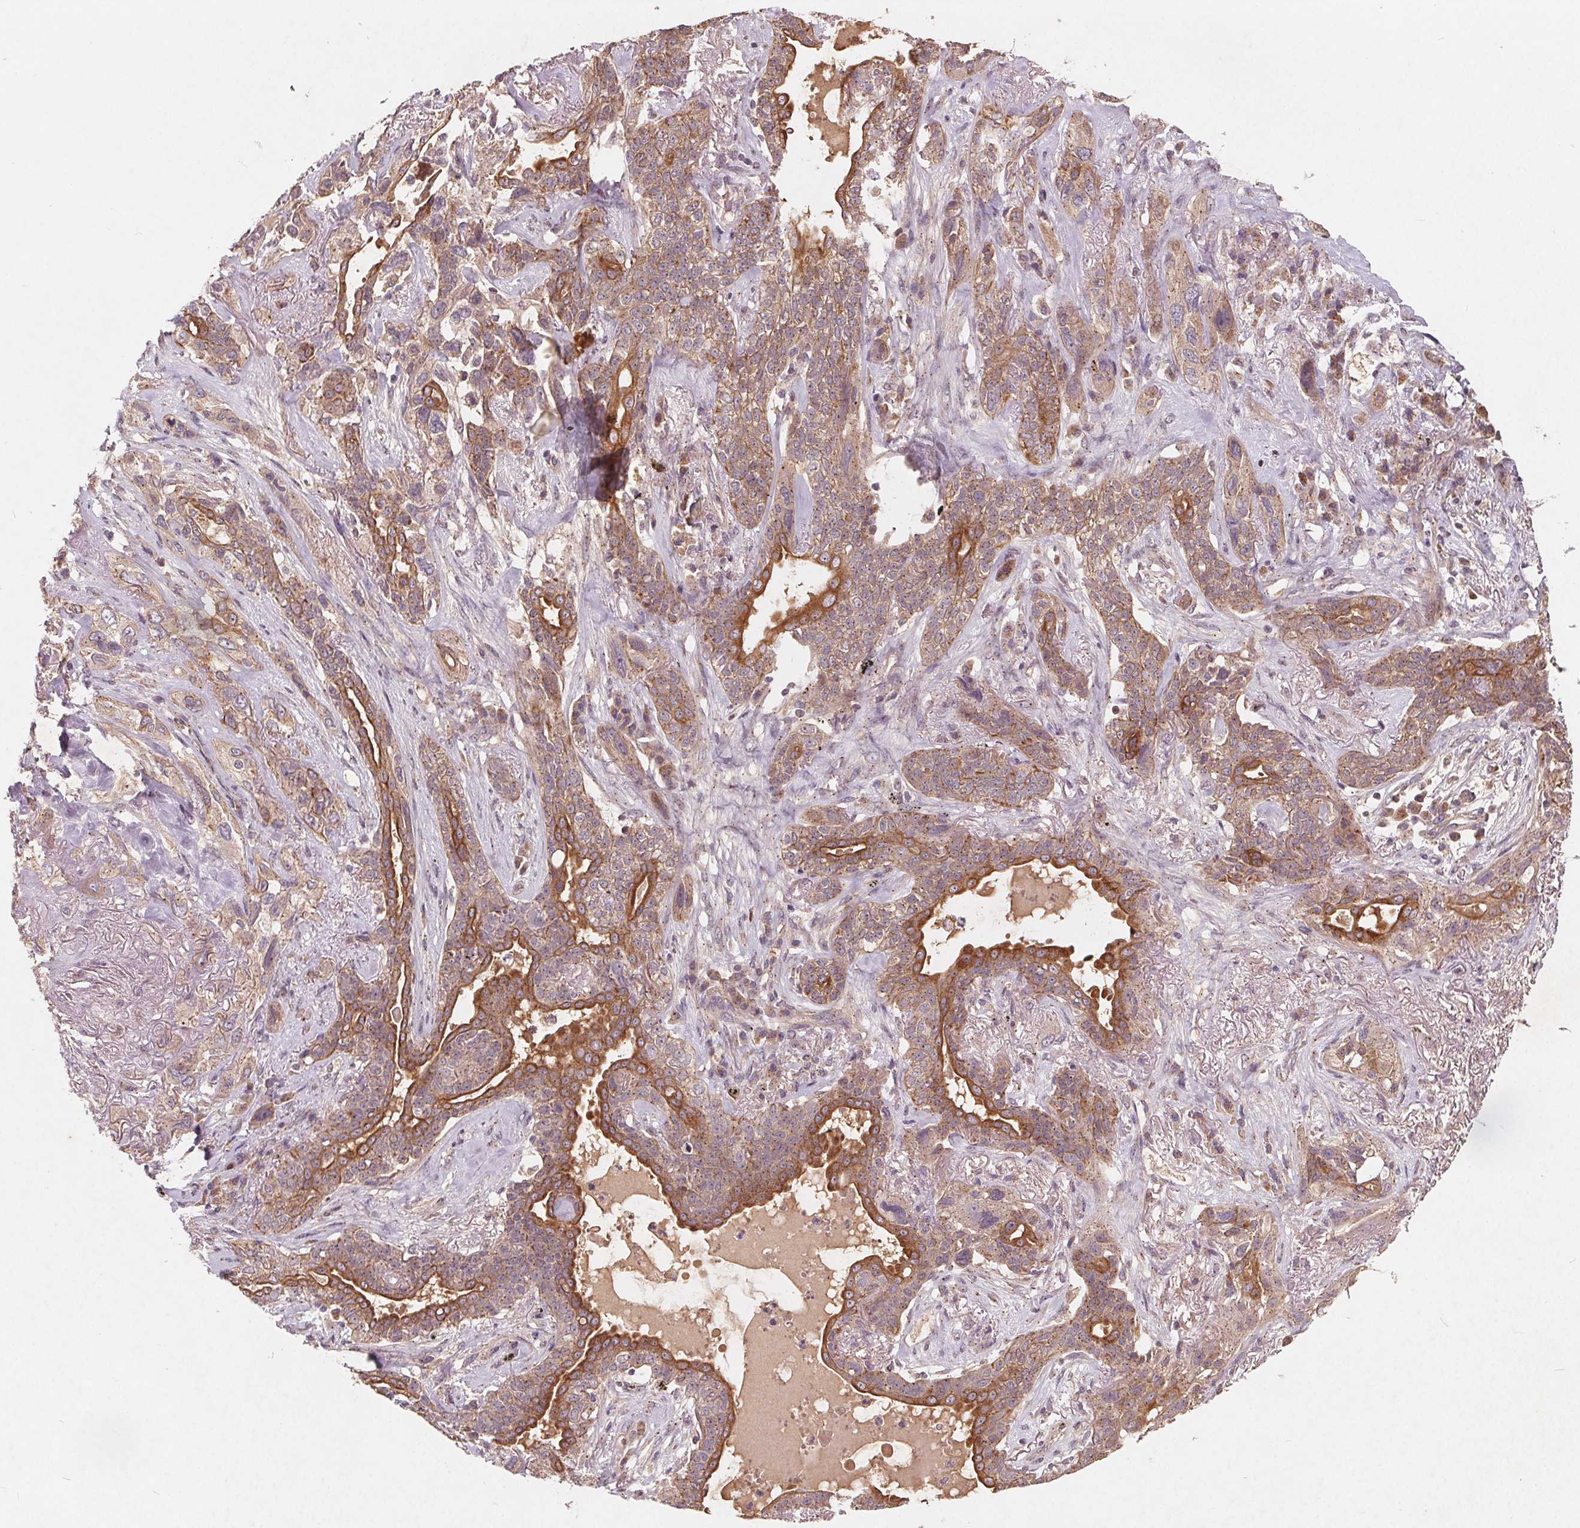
{"staining": {"intensity": "moderate", "quantity": "25%-75%", "location": "cytoplasmic/membranous"}, "tissue": "lung cancer", "cell_type": "Tumor cells", "image_type": "cancer", "snomed": [{"axis": "morphology", "description": "Squamous cell carcinoma, NOS"}, {"axis": "topography", "description": "Lung"}], "caption": "Squamous cell carcinoma (lung) stained for a protein (brown) shows moderate cytoplasmic/membranous positive expression in approximately 25%-75% of tumor cells.", "gene": "CSNK1G2", "patient": {"sex": "female", "age": 70}}